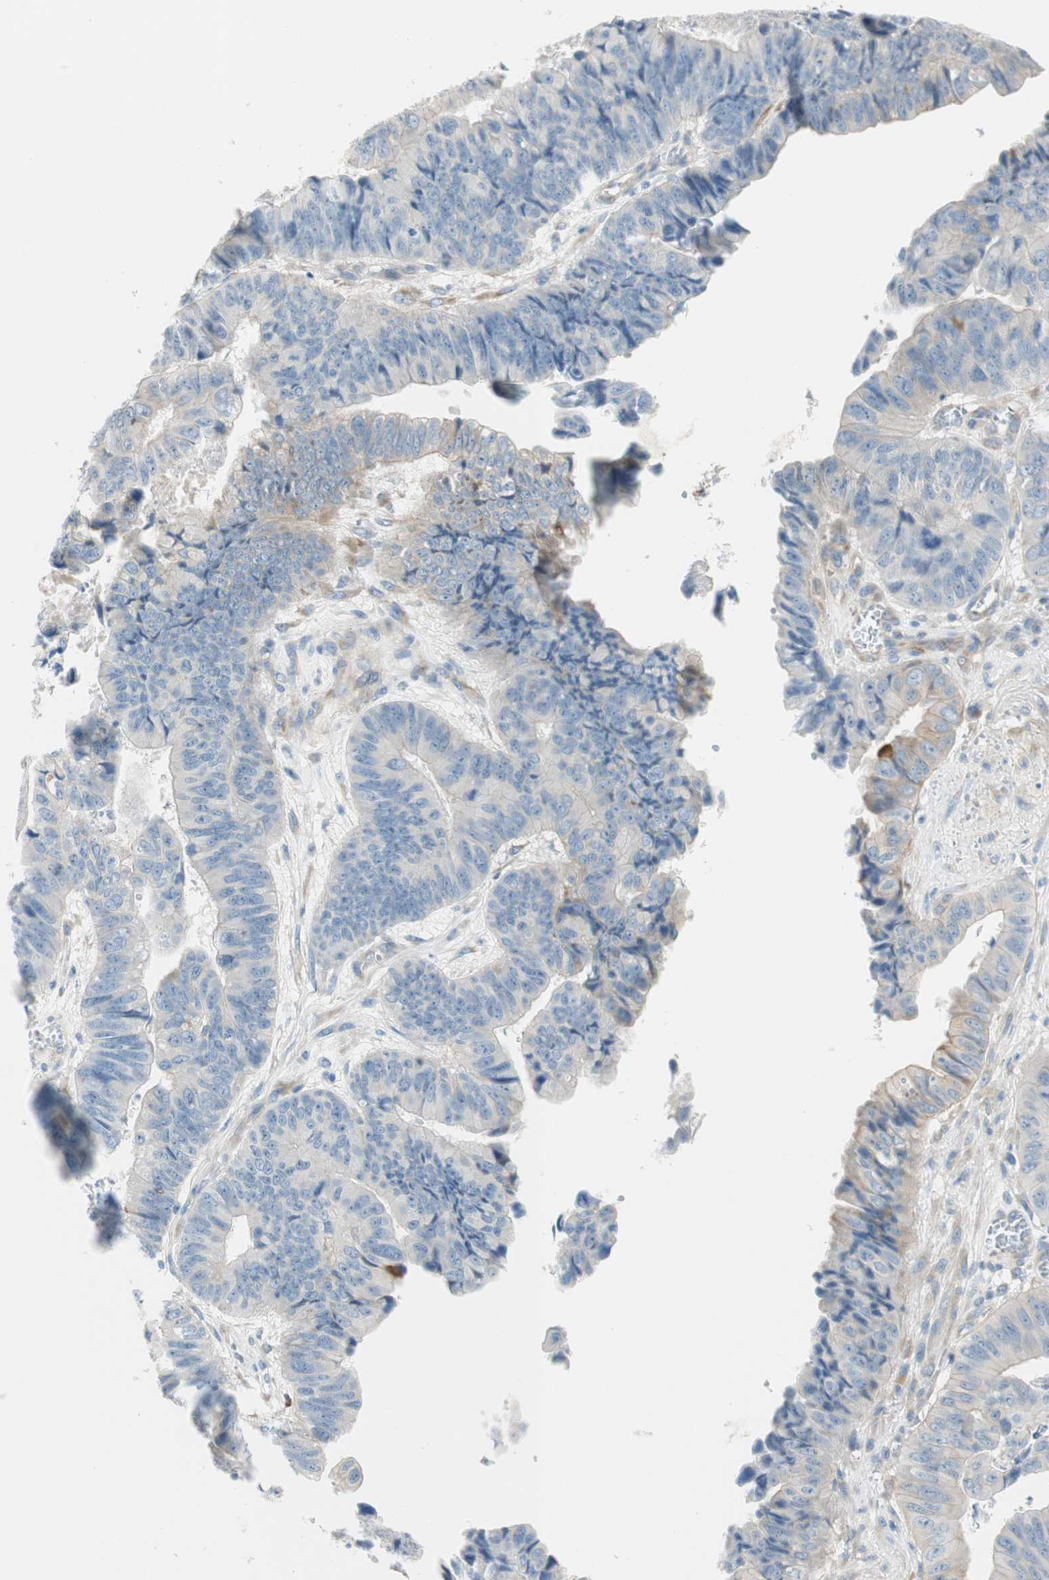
{"staining": {"intensity": "weak", "quantity": "<25%", "location": "cytoplasmic/membranous"}, "tissue": "stomach cancer", "cell_type": "Tumor cells", "image_type": "cancer", "snomed": [{"axis": "morphology", "description": "Adenocarcinoma, NOS"}, {"axis": "topography", "description": "Stomach, lower"}], "caption": "DAB immunohistochemical staining of human stomach cancer reveals no significant positivity in tumor cells. (DAB immunohistochemistry (IHC), high magnification).", "gene": "CDK3", "patient": {"sex": "male", "age": 77}}